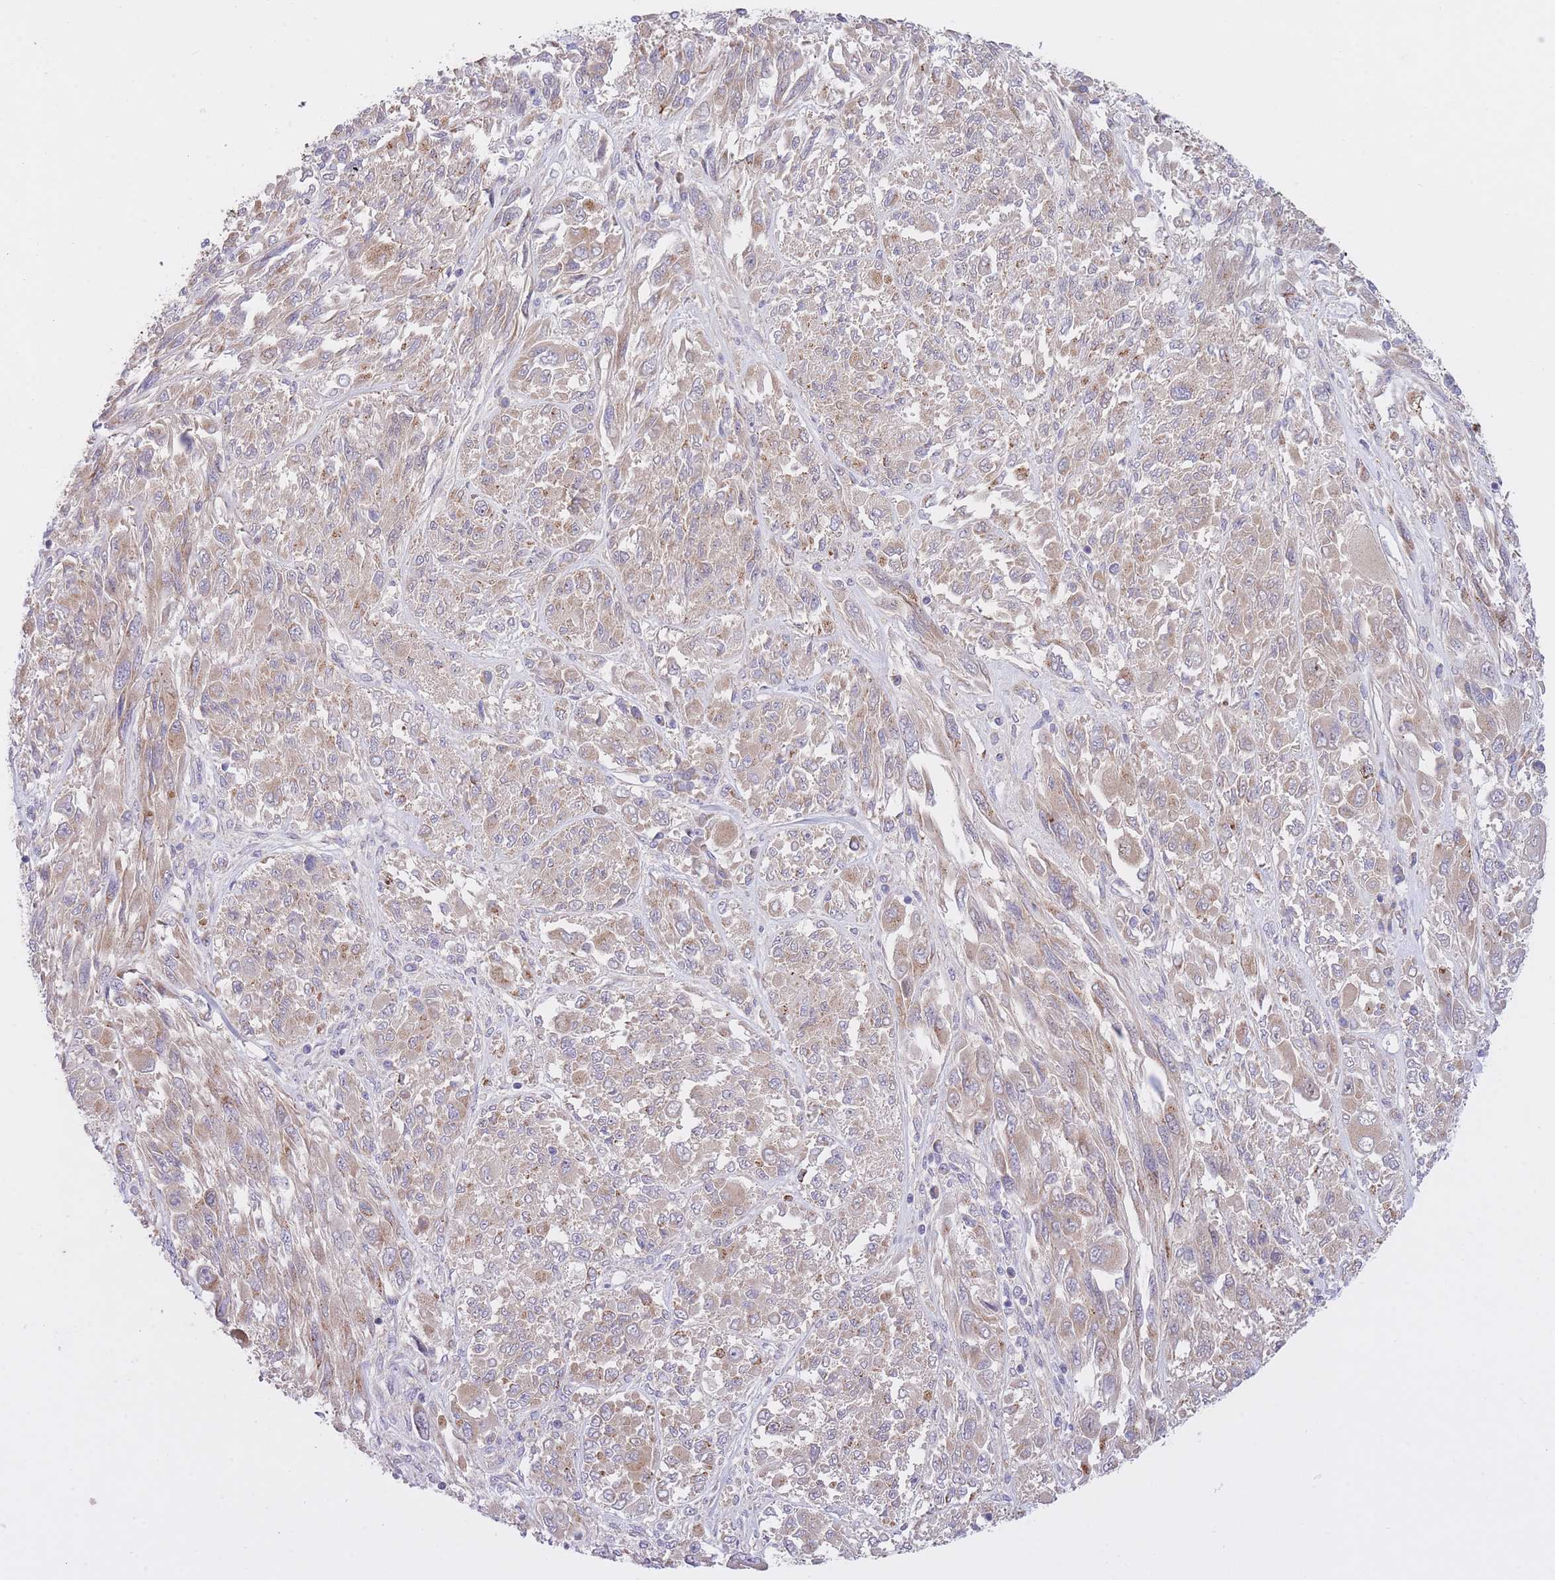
{"staining": {"intensity": "weak", "quantity": "25%-75%", "location": "cytoplasmic/membranous"}, "tissue": "melanoma", "cell_type": "Tumor cells", "image_type": "cancer", "snomed": [{"axis": "morphology", "description": "Malignant melanoma, NOS"}, {"axis": "topography", "description": "Skin"}], "caption": "Brown immunohistochemical staining in malignant melanoma exhibits weak cytoplasmic/membranous staining in about 25%-75% of tumor cells.", "gene": "CHAC1", "patient": {"sex": "female", "age": 91}}